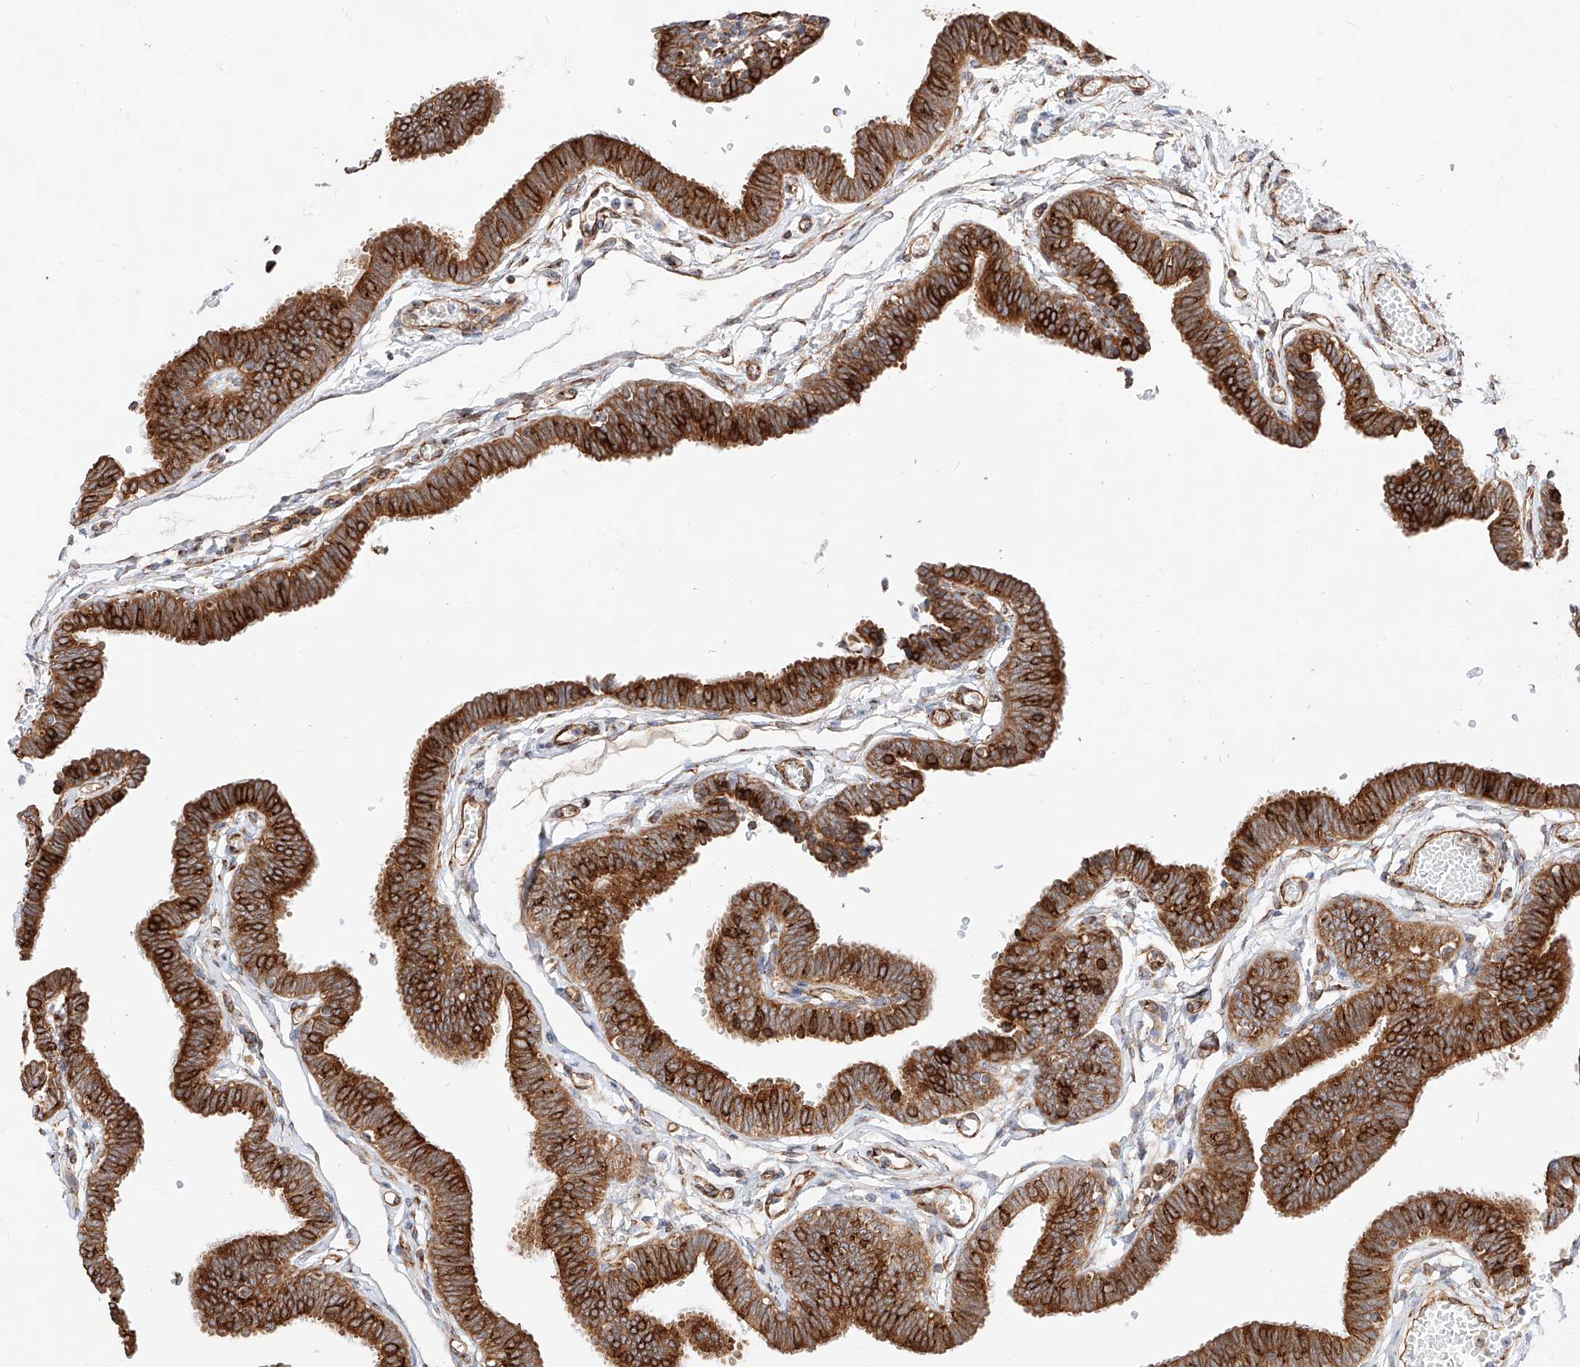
{"staining": {"intensity": "strong", "quantity": ">75%", "location": "cytoplasmic/membranous"}, "tissue": "fallopian tube", "cell_type": "Glandular cells", "image_type": "normal", "snomed": [{"axis": "morphology", "description": "Normal tissue, NOS"}, {"axis": "topography", "description": "Fallopian tube"}, {"axis": "topography", "description": "Ovary"}], "caption": "A photomicrograph of fallopian tube stained for a protein displays strong cytoplasmic/membranous brown staining in glandular cells. The protein is stained brown, and the nuclei are stained in blue (DAB (3,3'-diaminobenzidine) IHC with brightfield microscopy, high magnification).", "gene": "CSGALNACT2", "patient": {"sex": "female", "age": 23}}